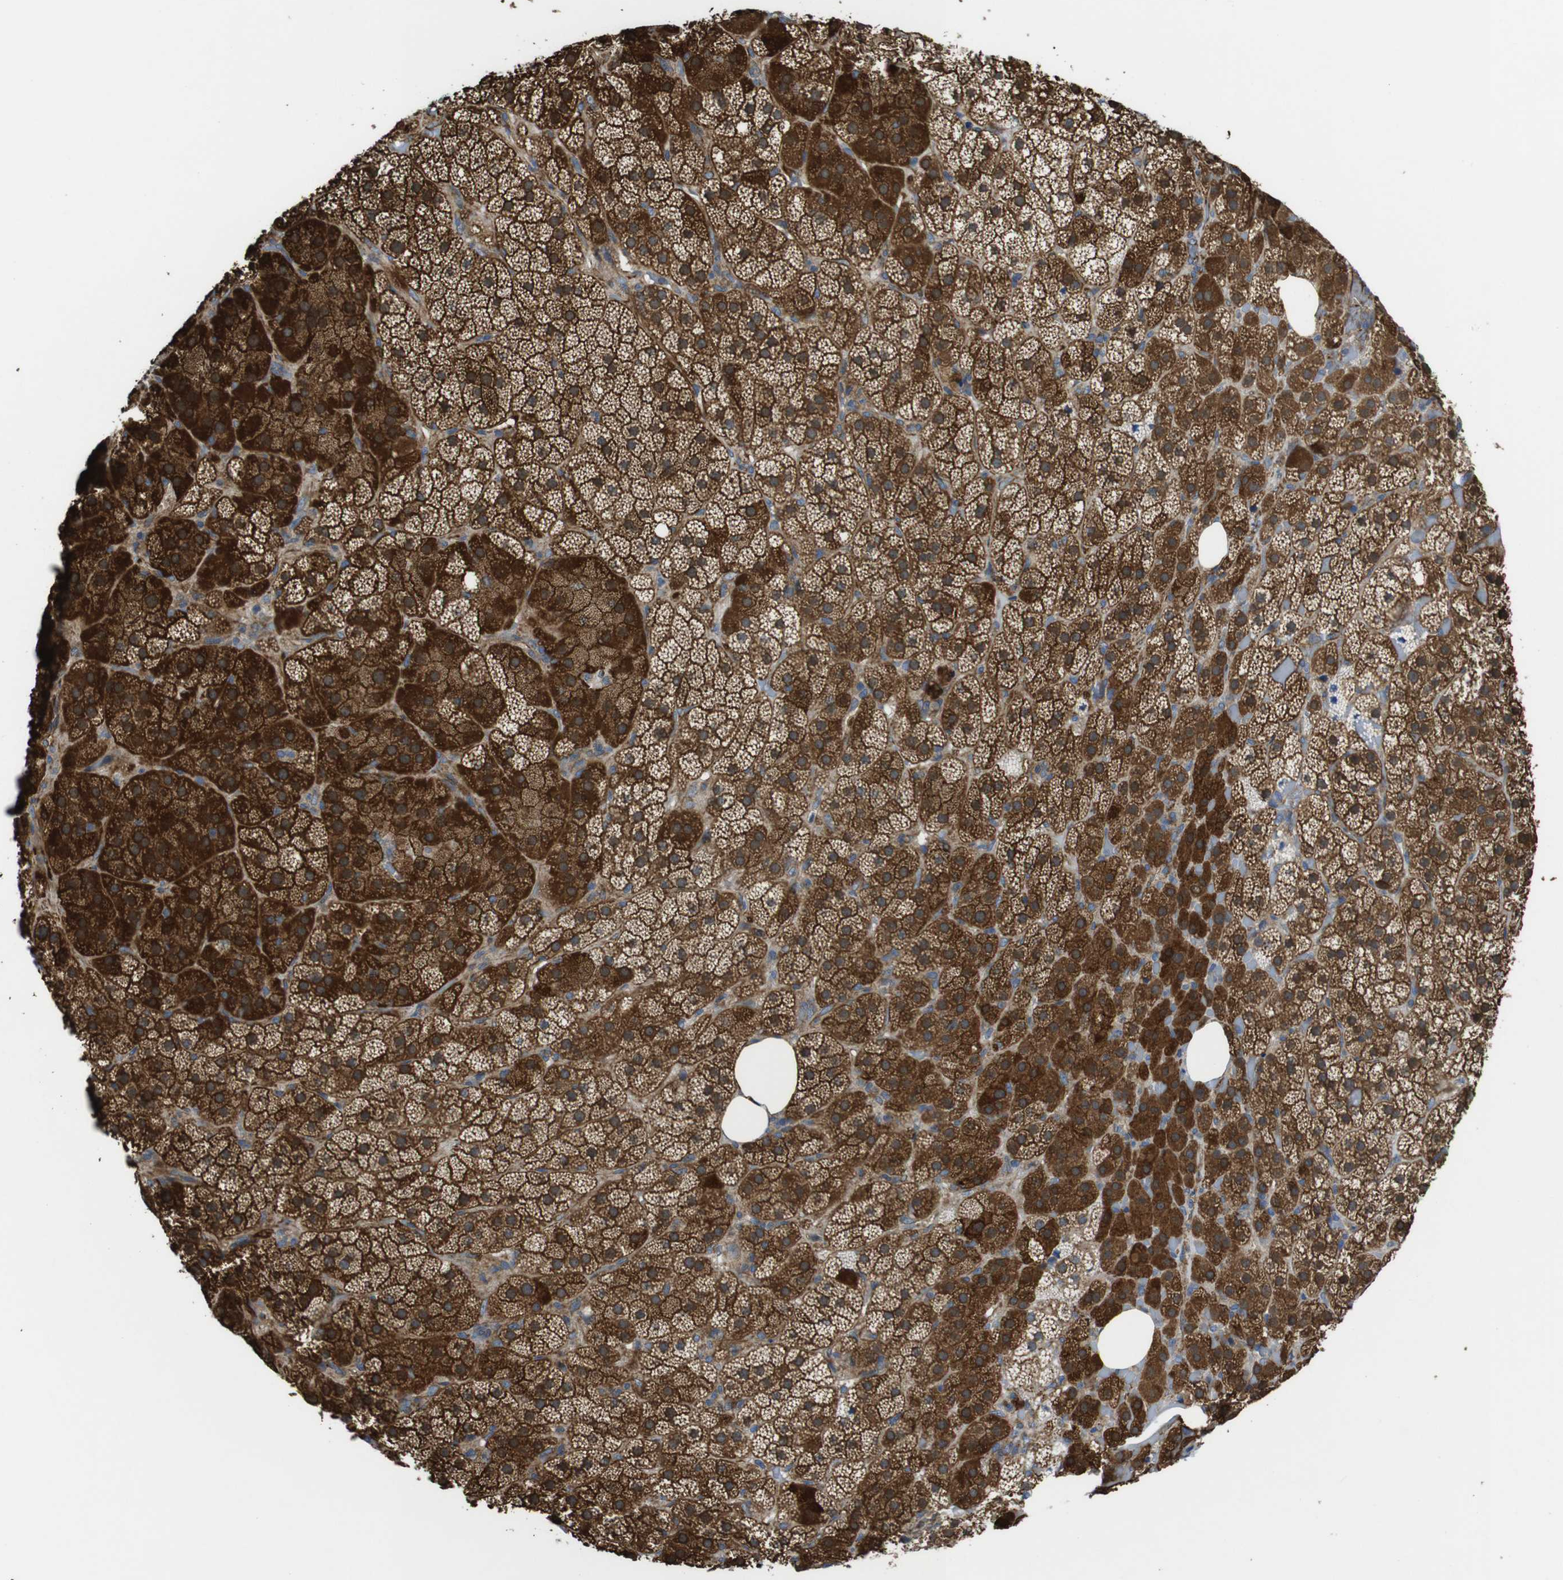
{"staining": {"intensity": "strong", "quantity": ">75%", "location": "cytoplasmic/membranous"}, "tissue": "adrenal gland", "cell_type": "Glandular cells", "image_type": "normal", "snomed": [{"axis": "morphology", "description": "Normal tissue, NOS"}, {"axis": "topography", "description": "Adrenal gland"}], "caption": "An image of human adrenal gland stained for a protein exhibits strong cytoplasmic/membranous brown staining in glandular cells.", "gene": "POMK", "patient": {"sex": "female", "age": 59}}